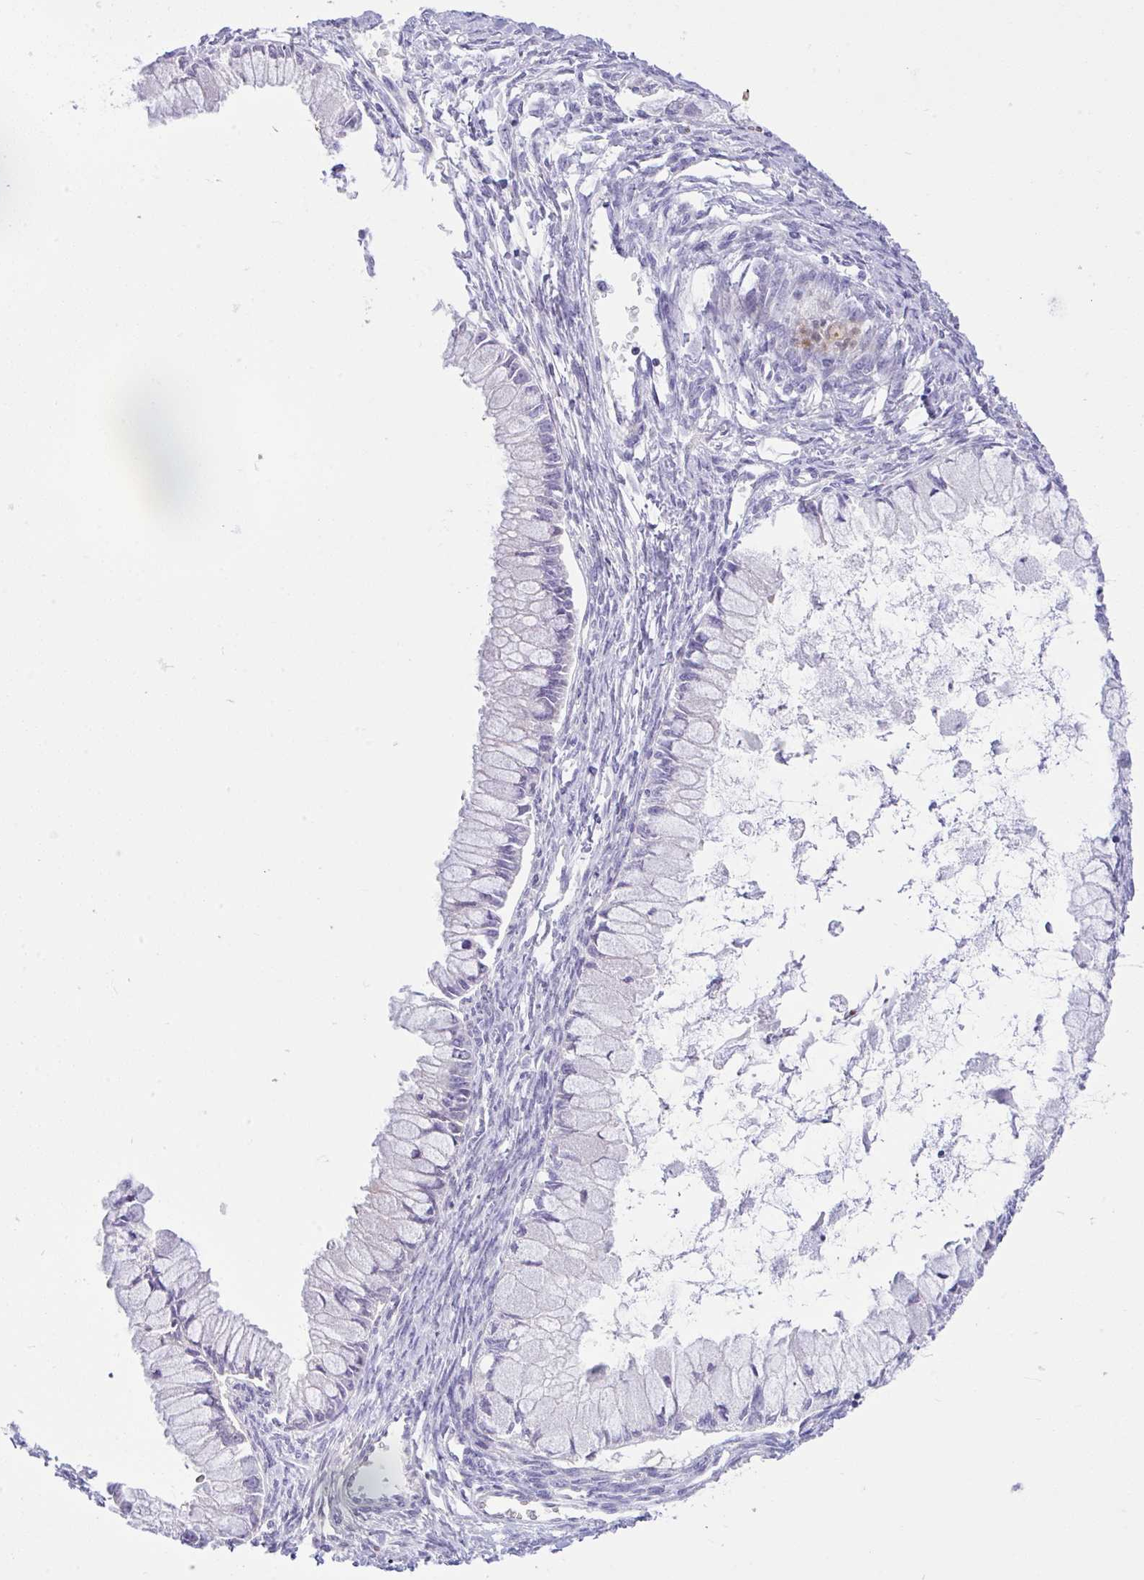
{"staining": {"intensity": "negative", "quantity": "none", "location": "none"}, "tissue": "ovarian cancer", "cell_type": "Tumor cells", "image_type": "cancer", "snomed": [{"axis": "morphology", "description": "Cystadenocarcinoma, mucinous, NOS"}, {"axis": "topography", "description": "Ovary"}], "caption": "Immunohistochemistry of mucinous cystadenocarcinoma (ovarian) displays no positivity in tumor cells. (DAB (3,3'-diaminobenzidine) immunohistochemistry visualized using brightfield microscopy, high magnification).", "gene": "ZNF101", "patient": {"sex": "female", "age": 34}}